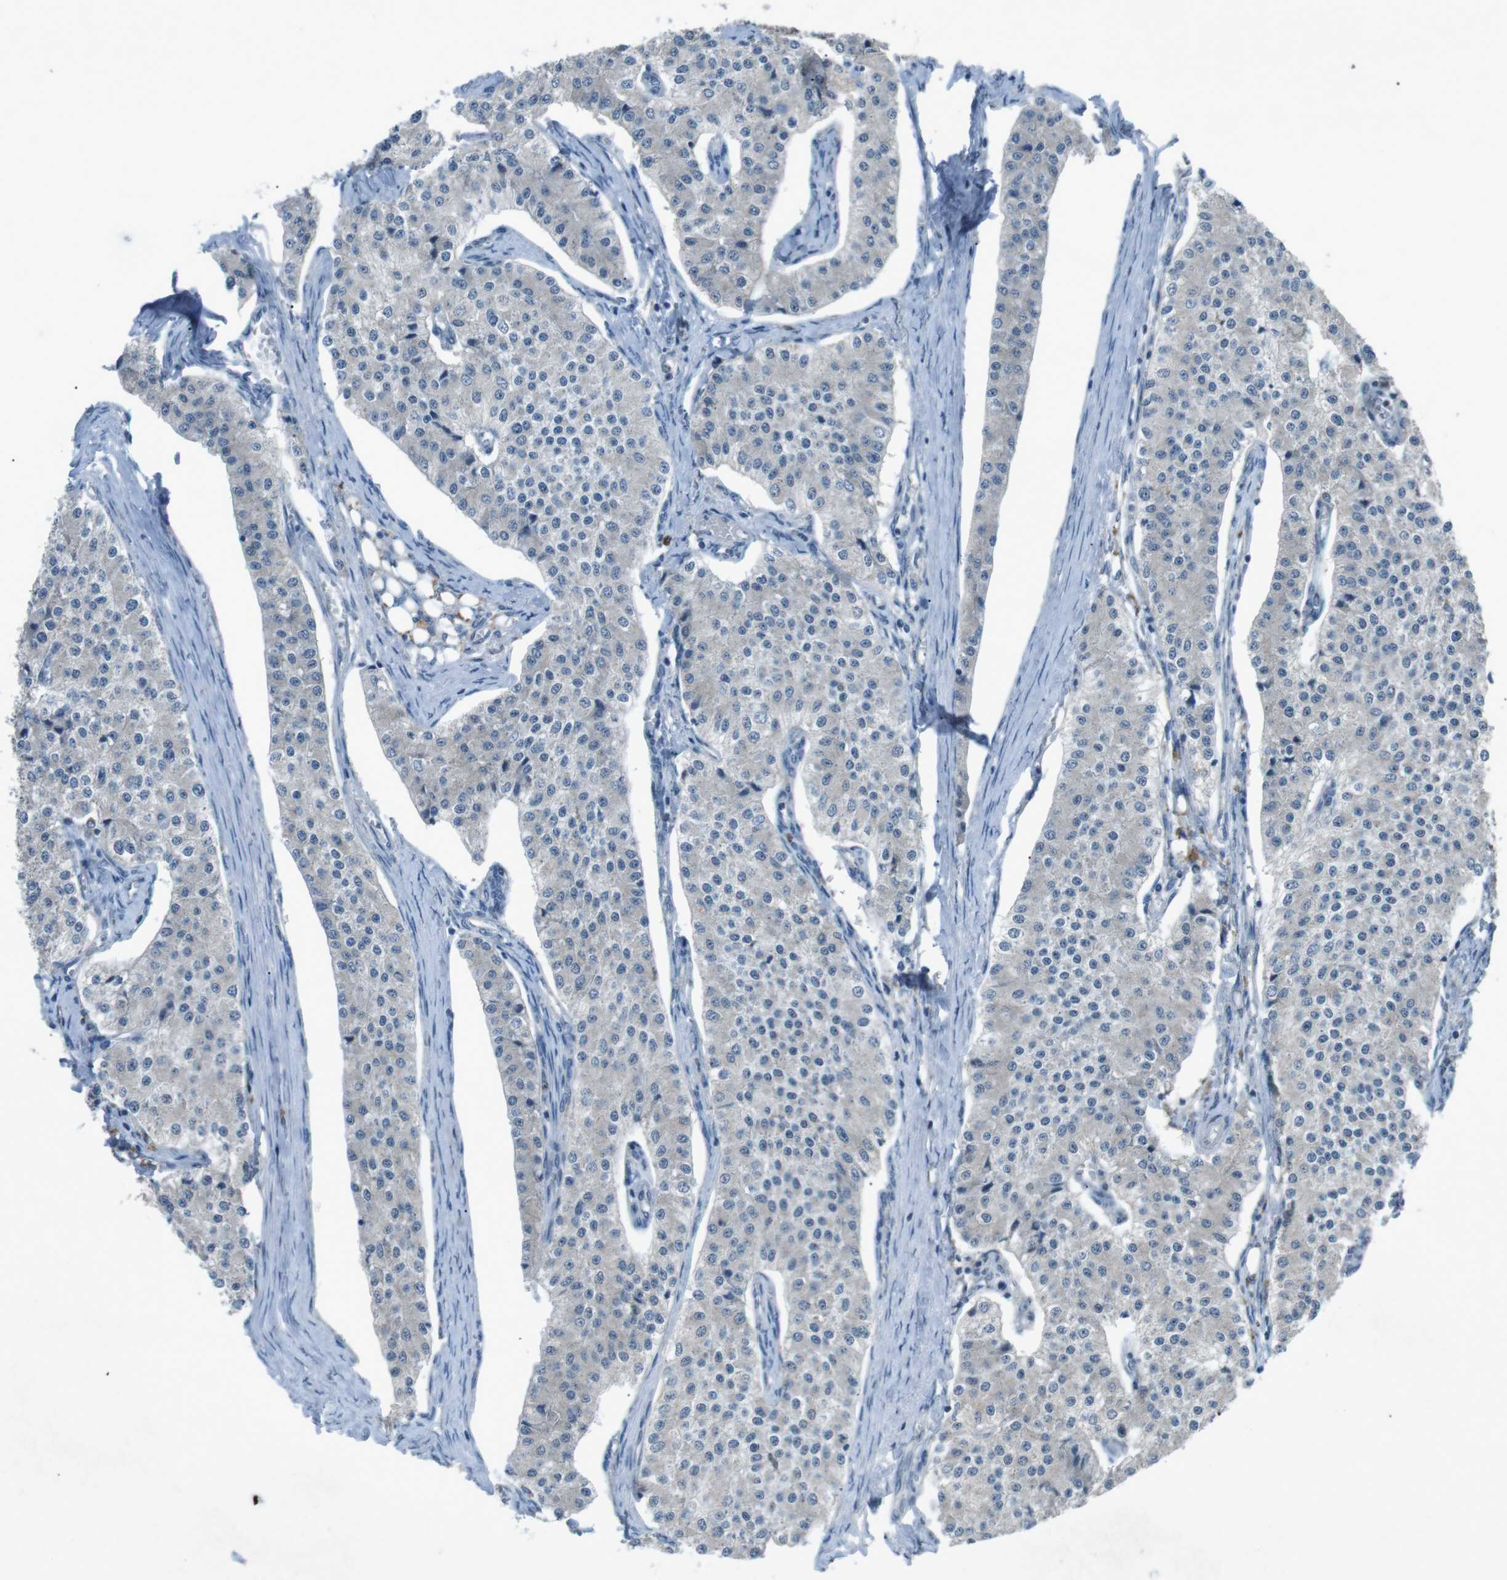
{"staining": {"intensity": "negative", "quantity": "none", "location": "none"}, "tissue": "carcinoid", "cell_type": "Tumor cells", "image_type": "cancer", "snomed": [{"axis": "morphology", "description": "Carcinoid, malignant, NOS"}, {"axis": "topography", "description": "Colon"}], "caption": "DAB immunohistochemical staining of carcinoid reveals no significant expression in tumor cells. (IHC, brightfield microscopy, high magnification).", "gene": "FCRLA", "patient": {"sex": "female", "age": 52}}